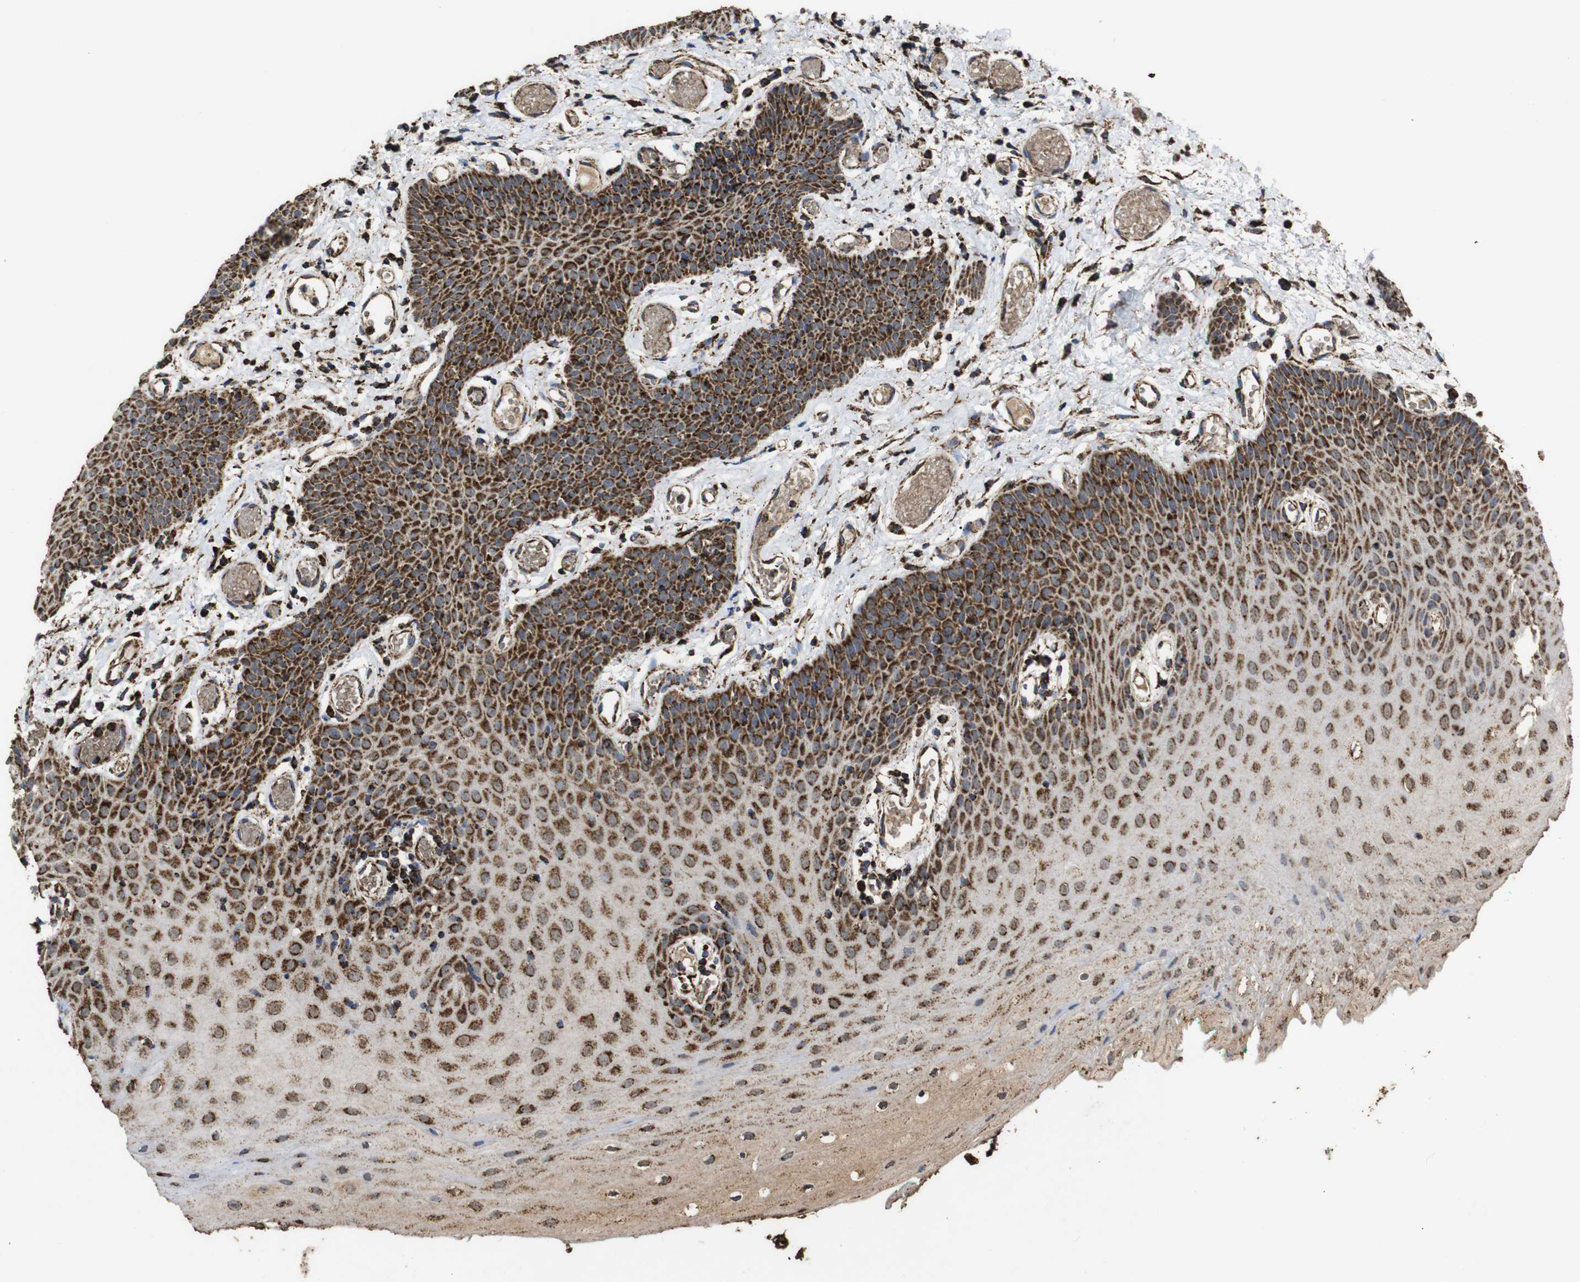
{"staining": {"intensity": "strong", "quantity": ">75%", "location": "cytoplasmic/membranous"}, "tissue": "oral mucosa", "cell_type": "Squamous epithelial cells", "image_type": "normal", "snomed": [{"axis": "morphology", "description": "Normal tissue, NOS"}, {"axis": "morphology", "description": "Squamous cell carcinoma, NOS"}, {"axis": "topography", "description": "Oral tissue"}, {"axis": "topography", "description": "Salivary gland"}, {"axis": "topography", "description": "Head-Neck"}], "caption": "High-power microscopy captured an immunohistochemistry photomicrograph of benign oral mucosa, revealing strong cytoplasmic/membranous expression in approximately >75% of squamous epithelial cells.", "gene": "ATP5F1A", "patient": {"sex": "female", "age": 62}}